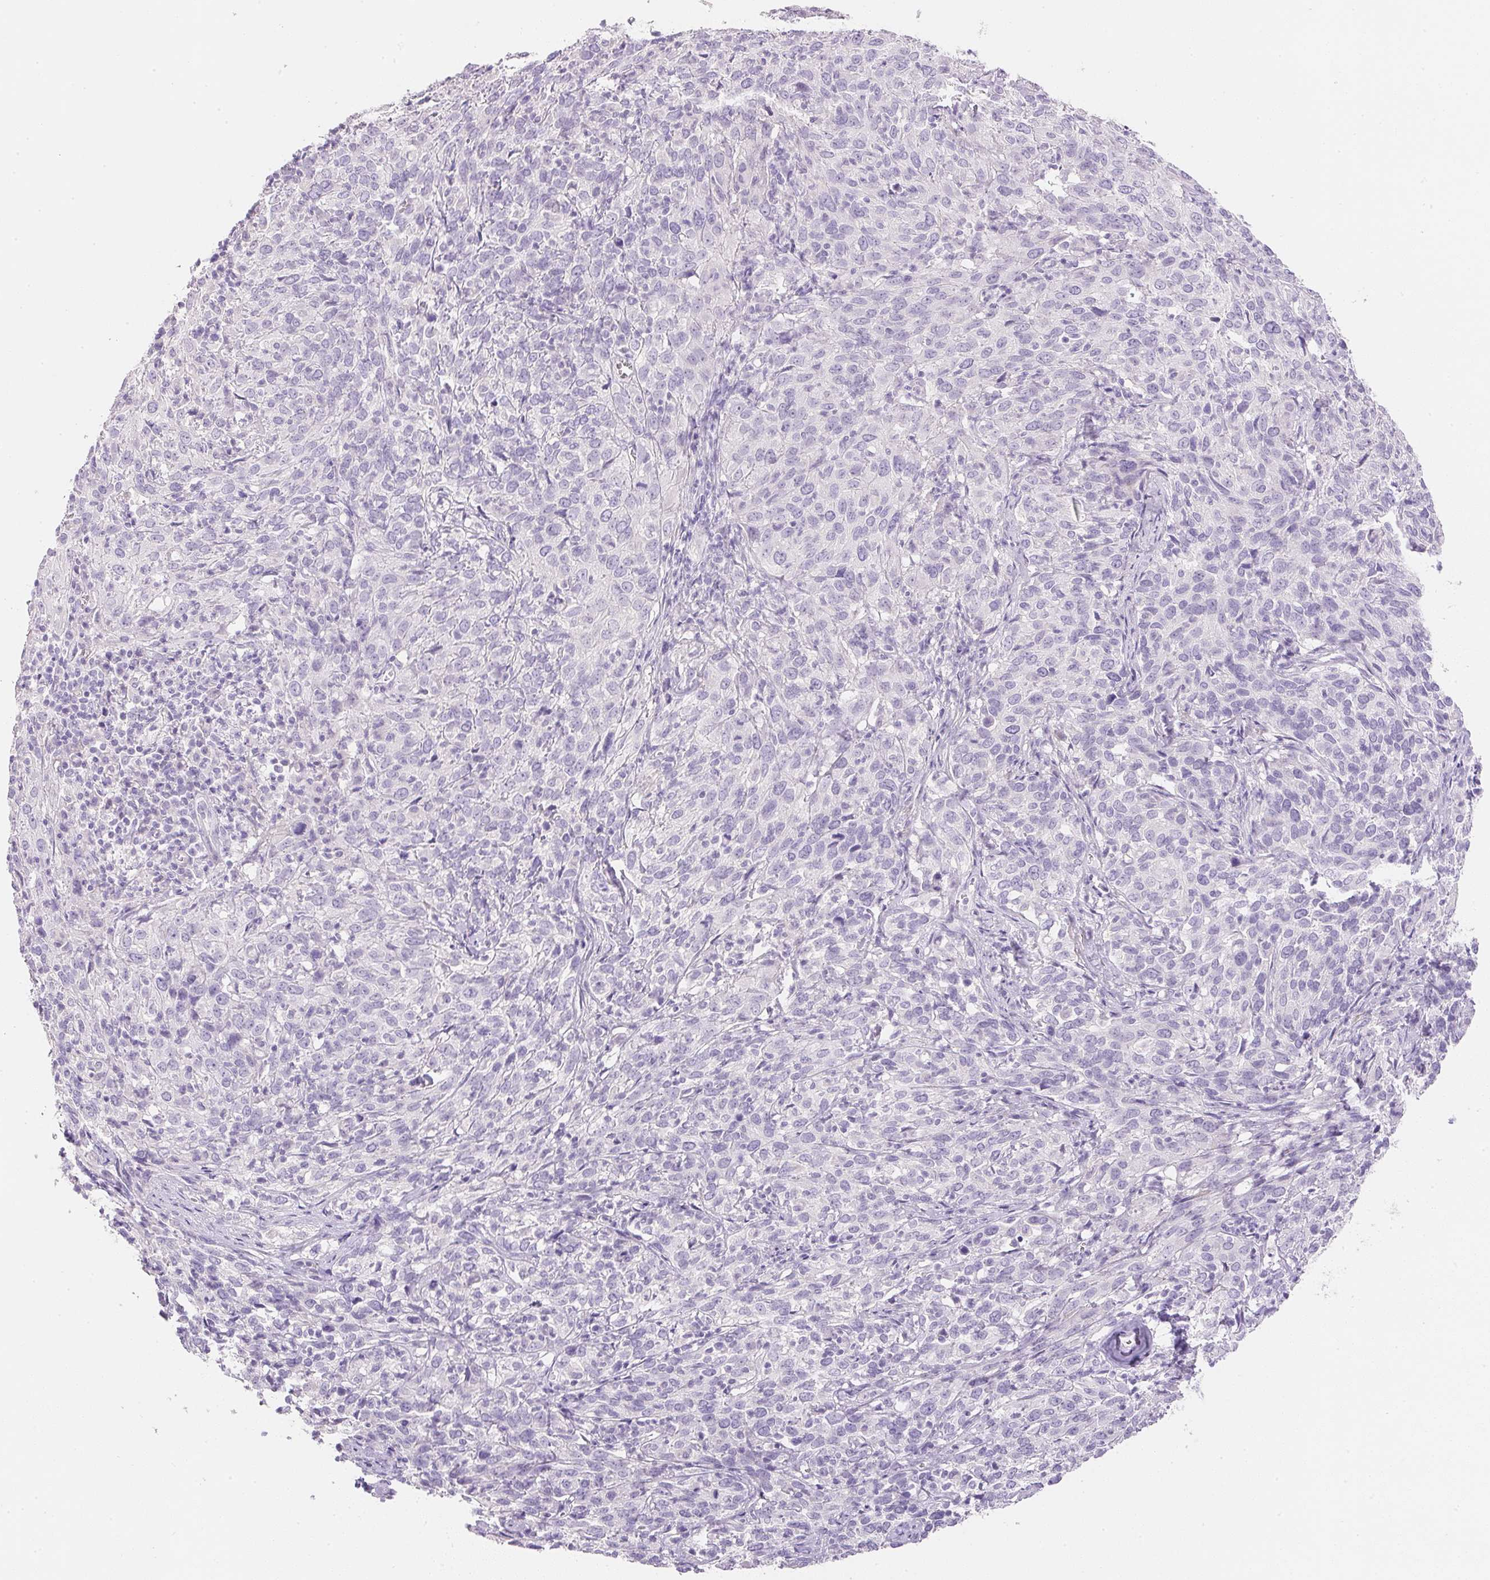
{"staining": {"intensity": "negative", "quantity": "none", "location": "none"}, "tissue": "cervical cancer", "cell_type": "Tumor cells", "image_type": "cancer", "snomed": [{"axis": "morphology", "description": "Squamous cell carcinoma, NOS"}, {"axis": "topography", "description": "Cervix"}], "caption": "The IHC micrograph has no significant expression in tumor cells of cervical squamous cell carcinoma tissue.", "gene": "KCNE2", "patient": {"sex": "female", "age": 51}}